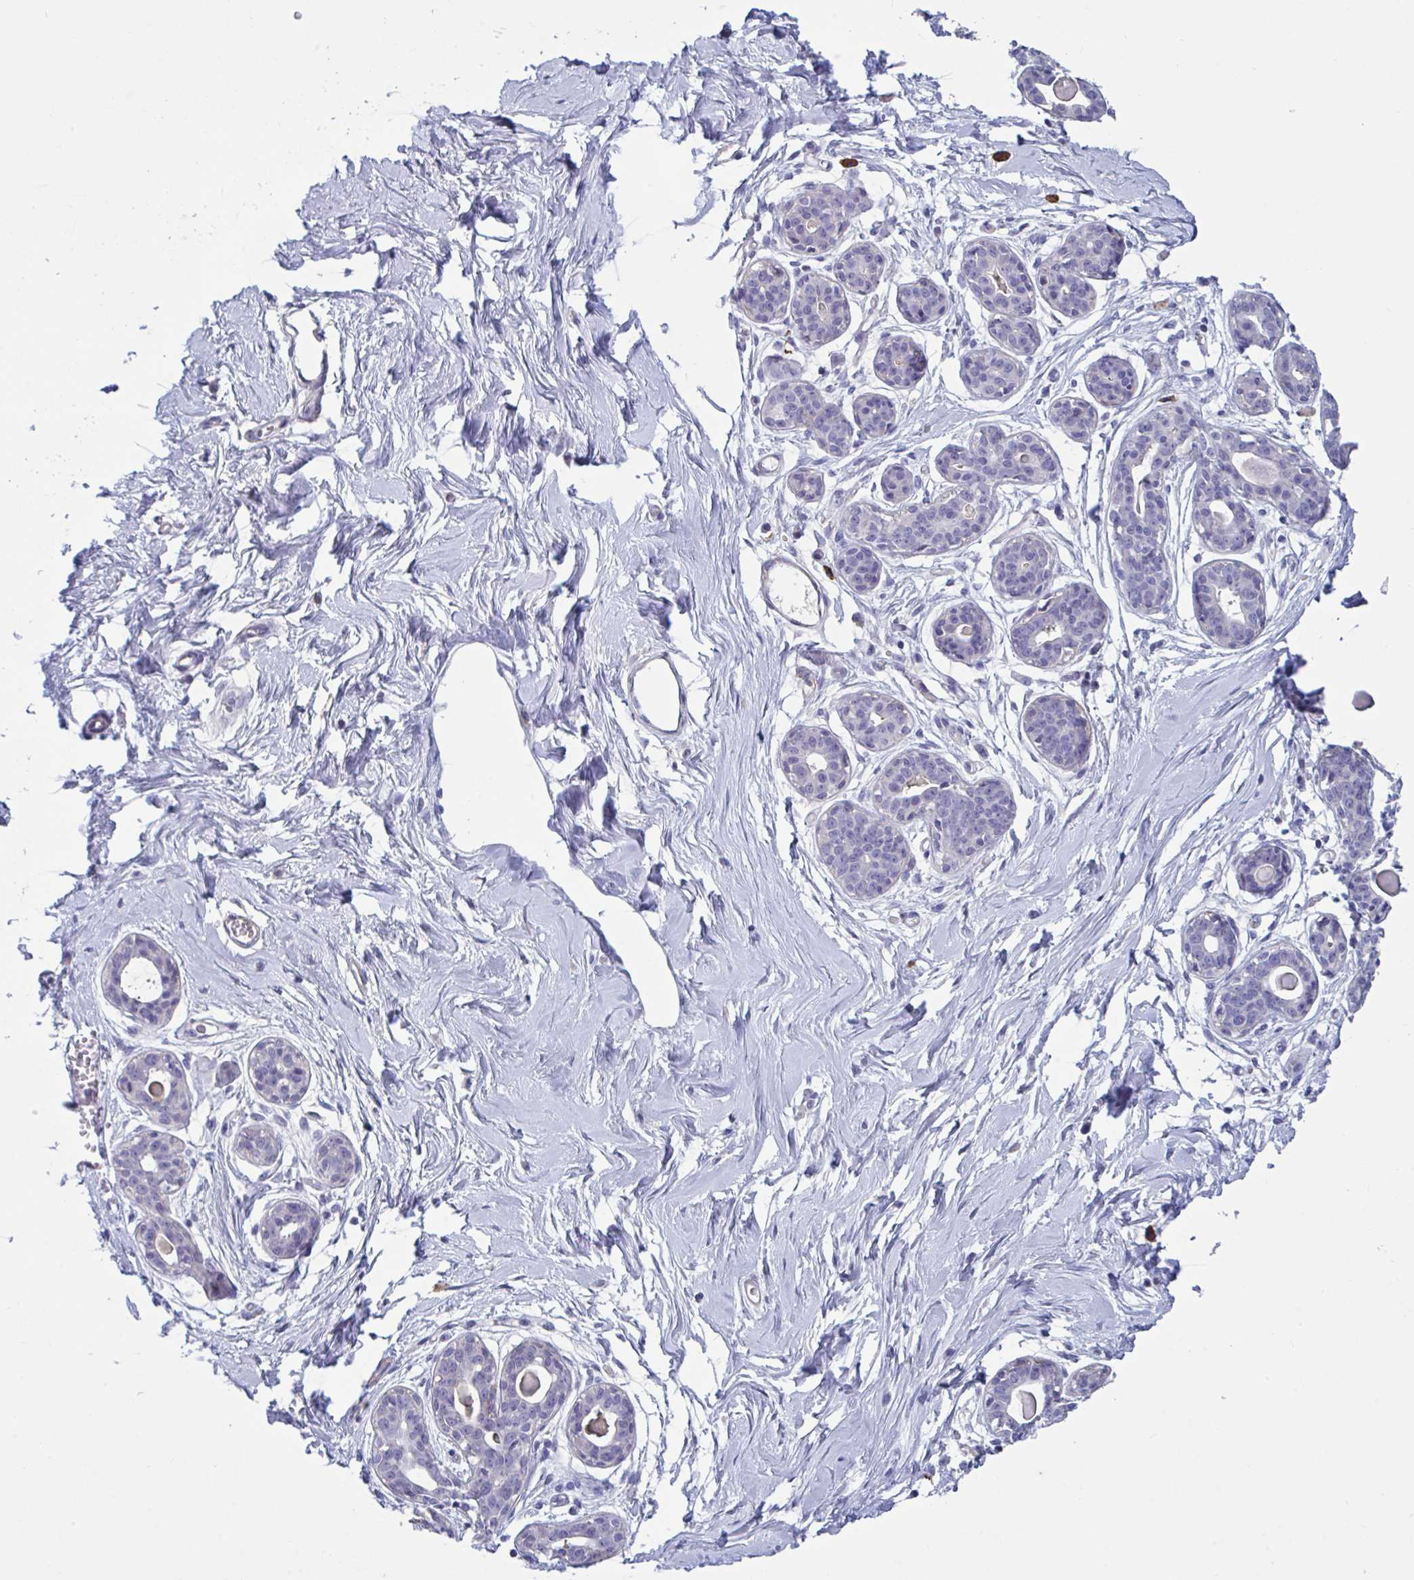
{"staining": {"intensity": "negative", "quantity": "none", "location": "none"}, "tissue": "breast", "cell_type": "Adipocytes", "image_type": "normal", "snomed": [{"axis": "morphology", "description": "Normal tissue, NOS"}, {"axis": "topography", "description": "Breast"}], "caption": "Immunohistochemistry image of unremarkable breast stained for a protein (brown), which demonstrates no expression in adipocytes.", "gene": "MS4A14", "patient": {"sex": "female", "age": 45}}